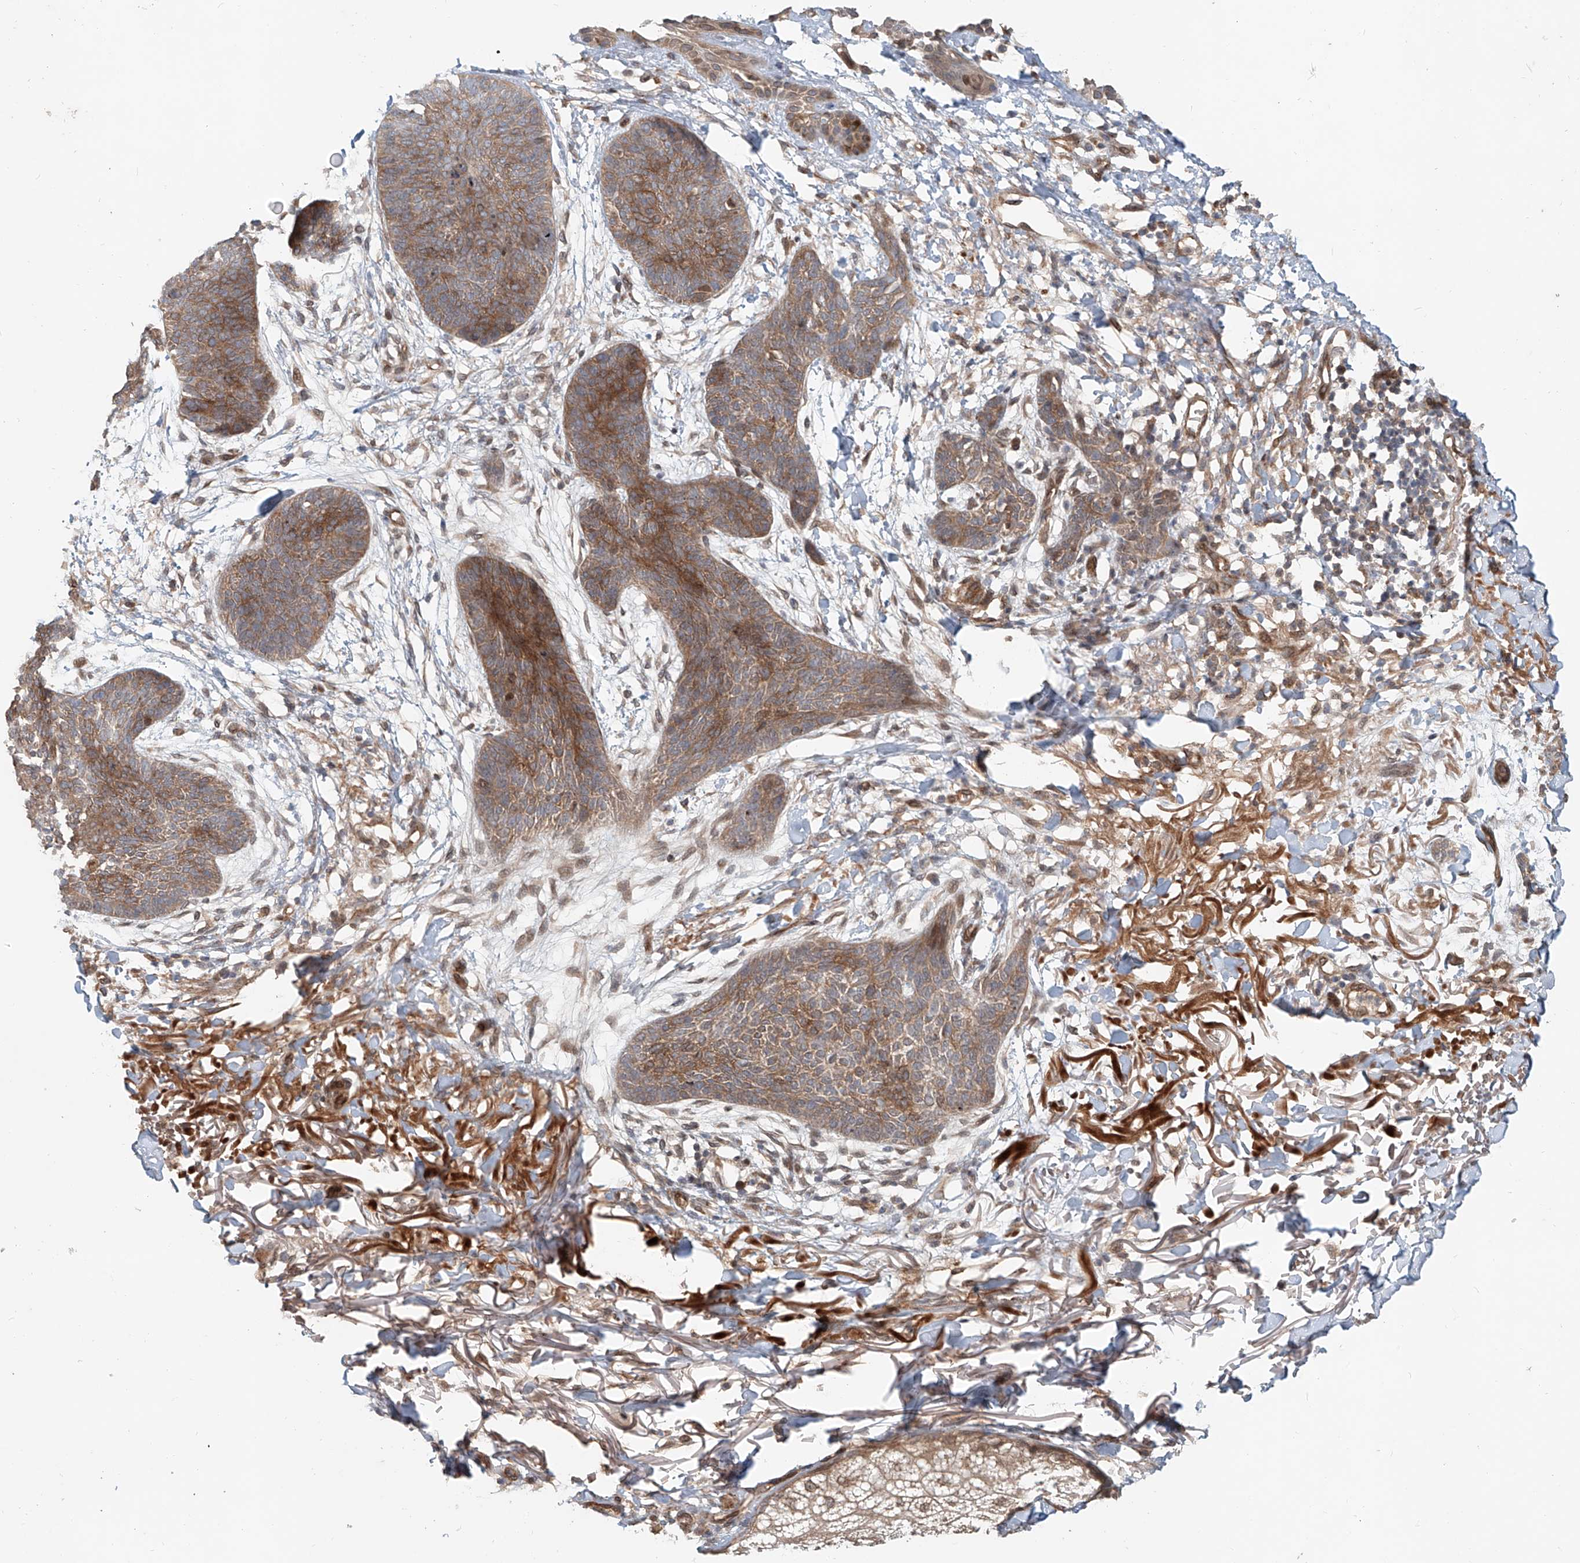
{"staining": {"intensity": "moderate", "quantity": ">75%", "location": "cytoplasmic/membranous"}, "tissue": "skin cancer", "cell_type": "Tumor cells", "image_type": "cancer", "snomed": [{"axis": "morphology", "description": "Basal cell carcinoma"}, {"axis": "topography", "description": "Skin"}], "caption": "Immunohistochemical staining of human skin cancer (basal cell carcinoma) displays medium levels of moderate cytoplasmic/membranous protein positivity in about >75% of tumor cells.", "gene": "SASH1", "patient": {"sex": "male", "age": 85}}